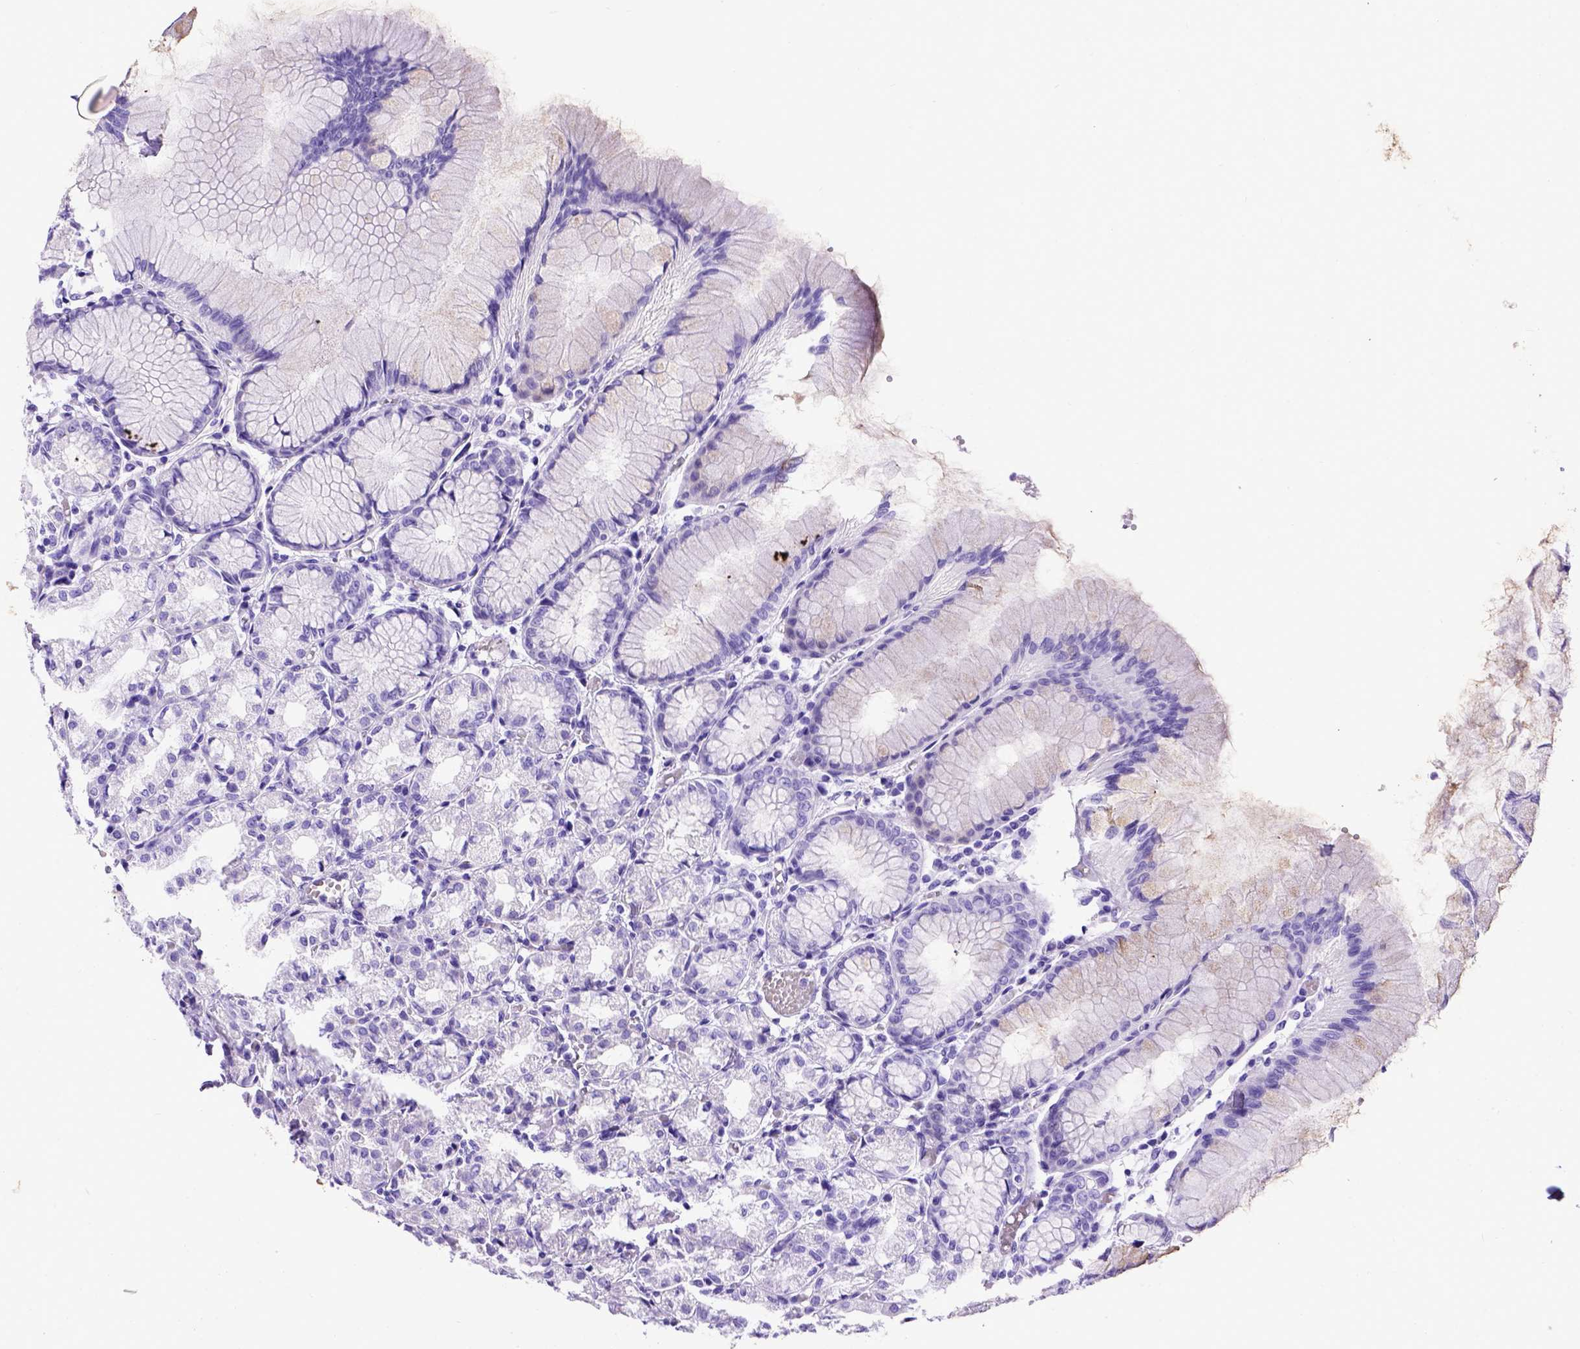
{"staining": {"intensity": "negative", "quantity": "none", "location": "none"}, "tissue": "stomach", "cell_type": "Glandular cells", "image_type": "normal", "snomed": [{"axis": "morphology", "description": "Normal tissue, NOS"}, {"axis": "topography", "description": "Stomach"}], "caption": "The image shows no significant expression in glandular cells of stomach. (Immunohistochemistry (ihc), brightfield microscopy, high magnification).", "gene": "MEOX2", "patient": {"sex": "female", "age": 57}}